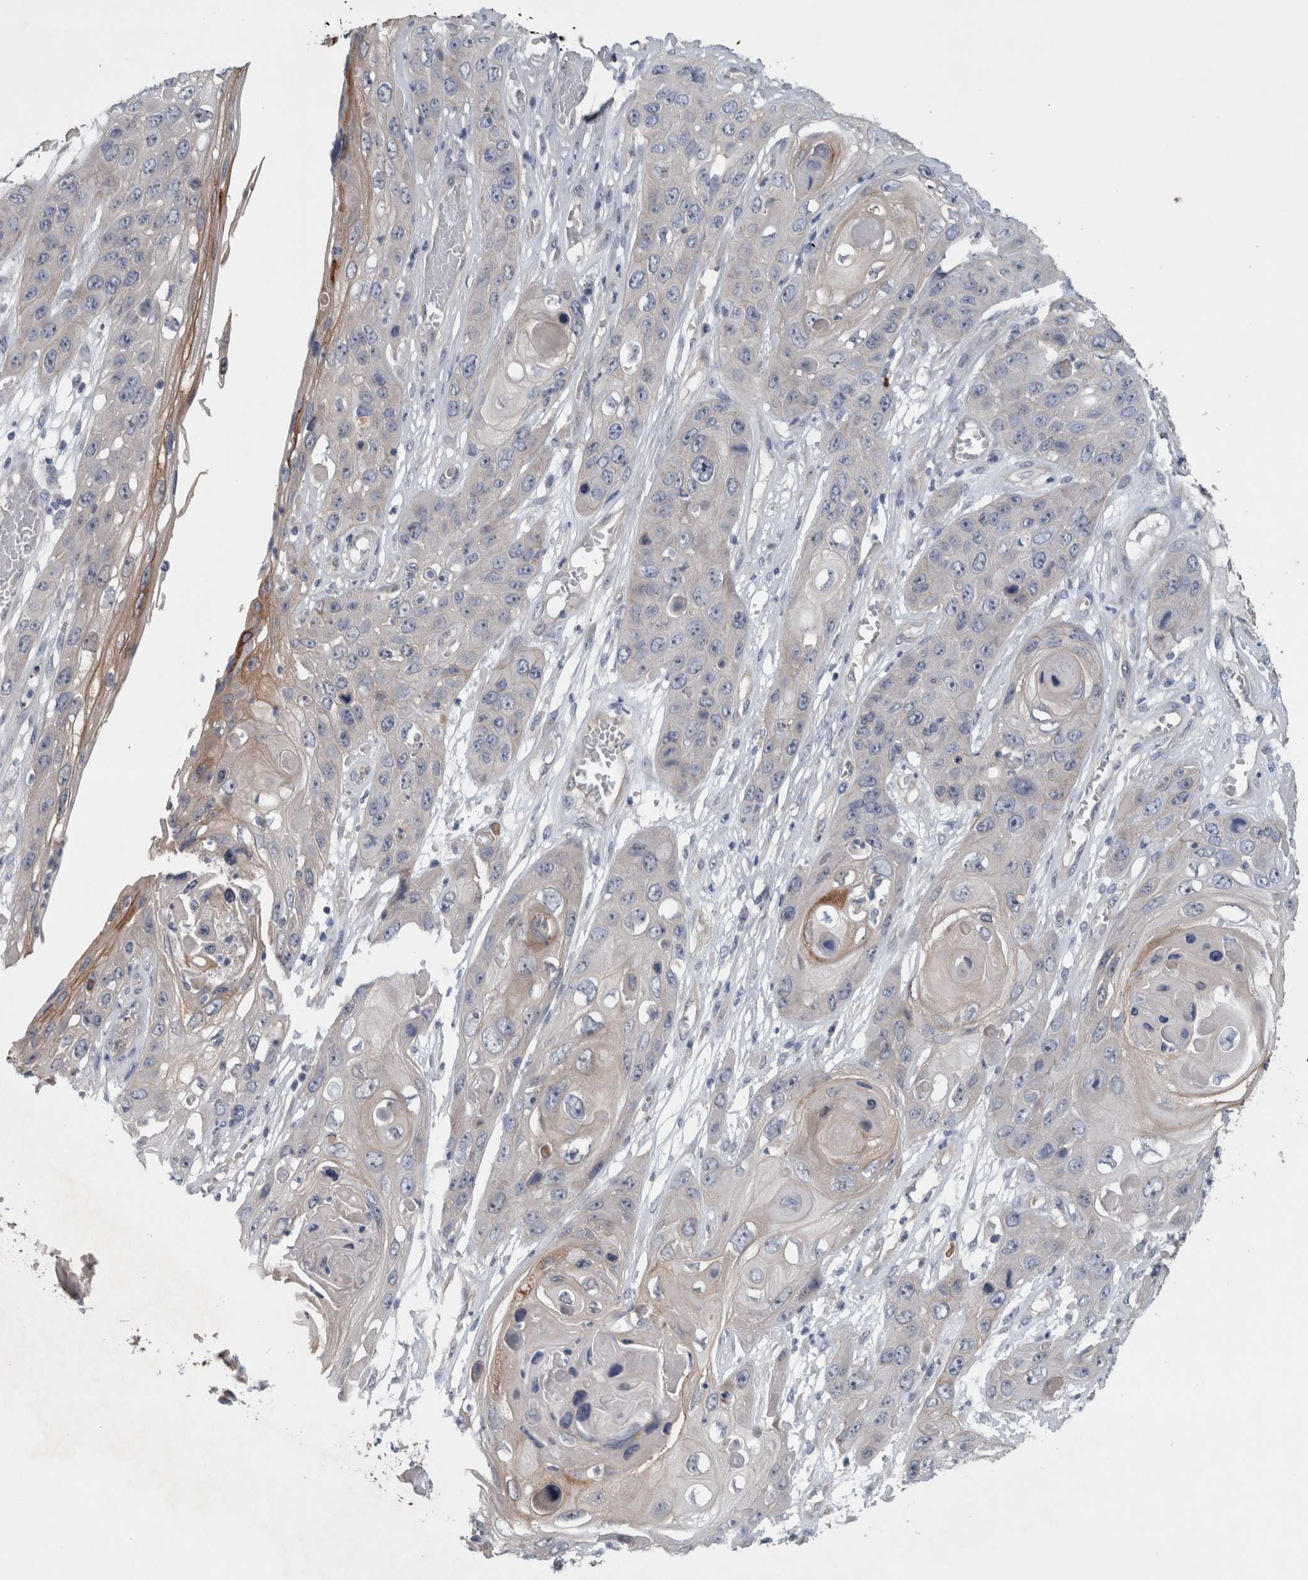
{"staining": {"intensity": "negative", "quantity": "none", "location": "none"}, "tissue": "skin cancer", "cell_type": "Tumor cells", "image_type": "cancer", "snomed": [{"axis": "morphology", "description": "Squamous cell carcinoma, NOS"}, {"axis": "topography", "description": "Skin"}], "caption": "A photomicrograph of skin squamous cell carcinoma stained for a protein exhibits no brown staining in tumor cells.", "gene": "BCAM", "patient": {"sex": "male", "age": 55}}